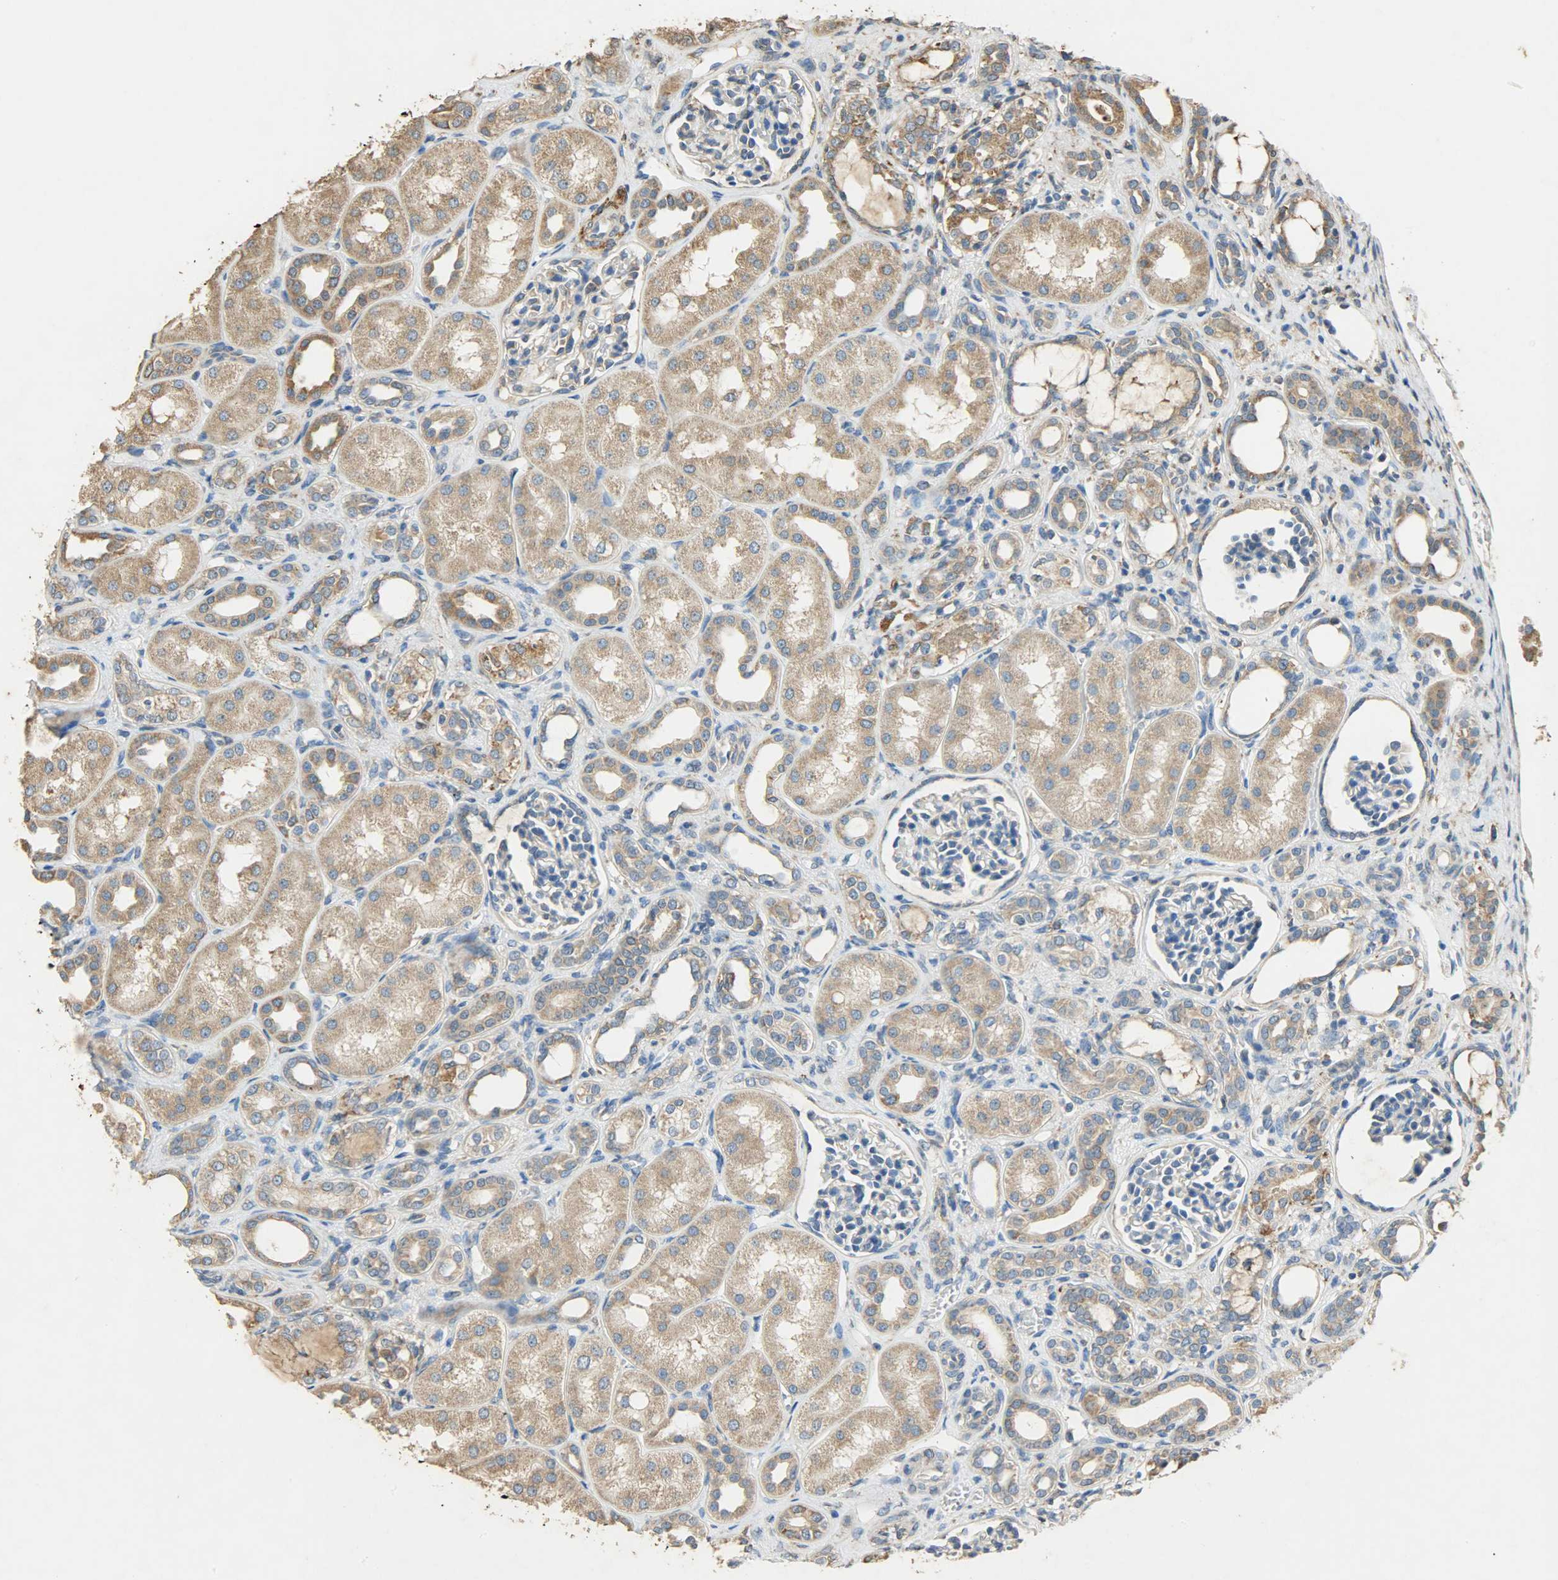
{"staining": {"intensity": "weak", "quantity": ">75%", "location": "cytoplasmic/membranous"}, "tissue": "kidney", "cell_type": "Cells in glomeruli", "image_type": "normal", "snomed": [{"axis": "morphology", "description": "Normal tissue, NOS"}, {"axis": "topography", "description": "Kidney"}], "caption": "DAB immunohistochemical staining of unremarkable kidney reveals weak cytoplasmic/membranous protein expression in approximately >75% of cells in glomeruli.", "gene": "HSPA5", "patient": {"sex": "male", "age": 7}}